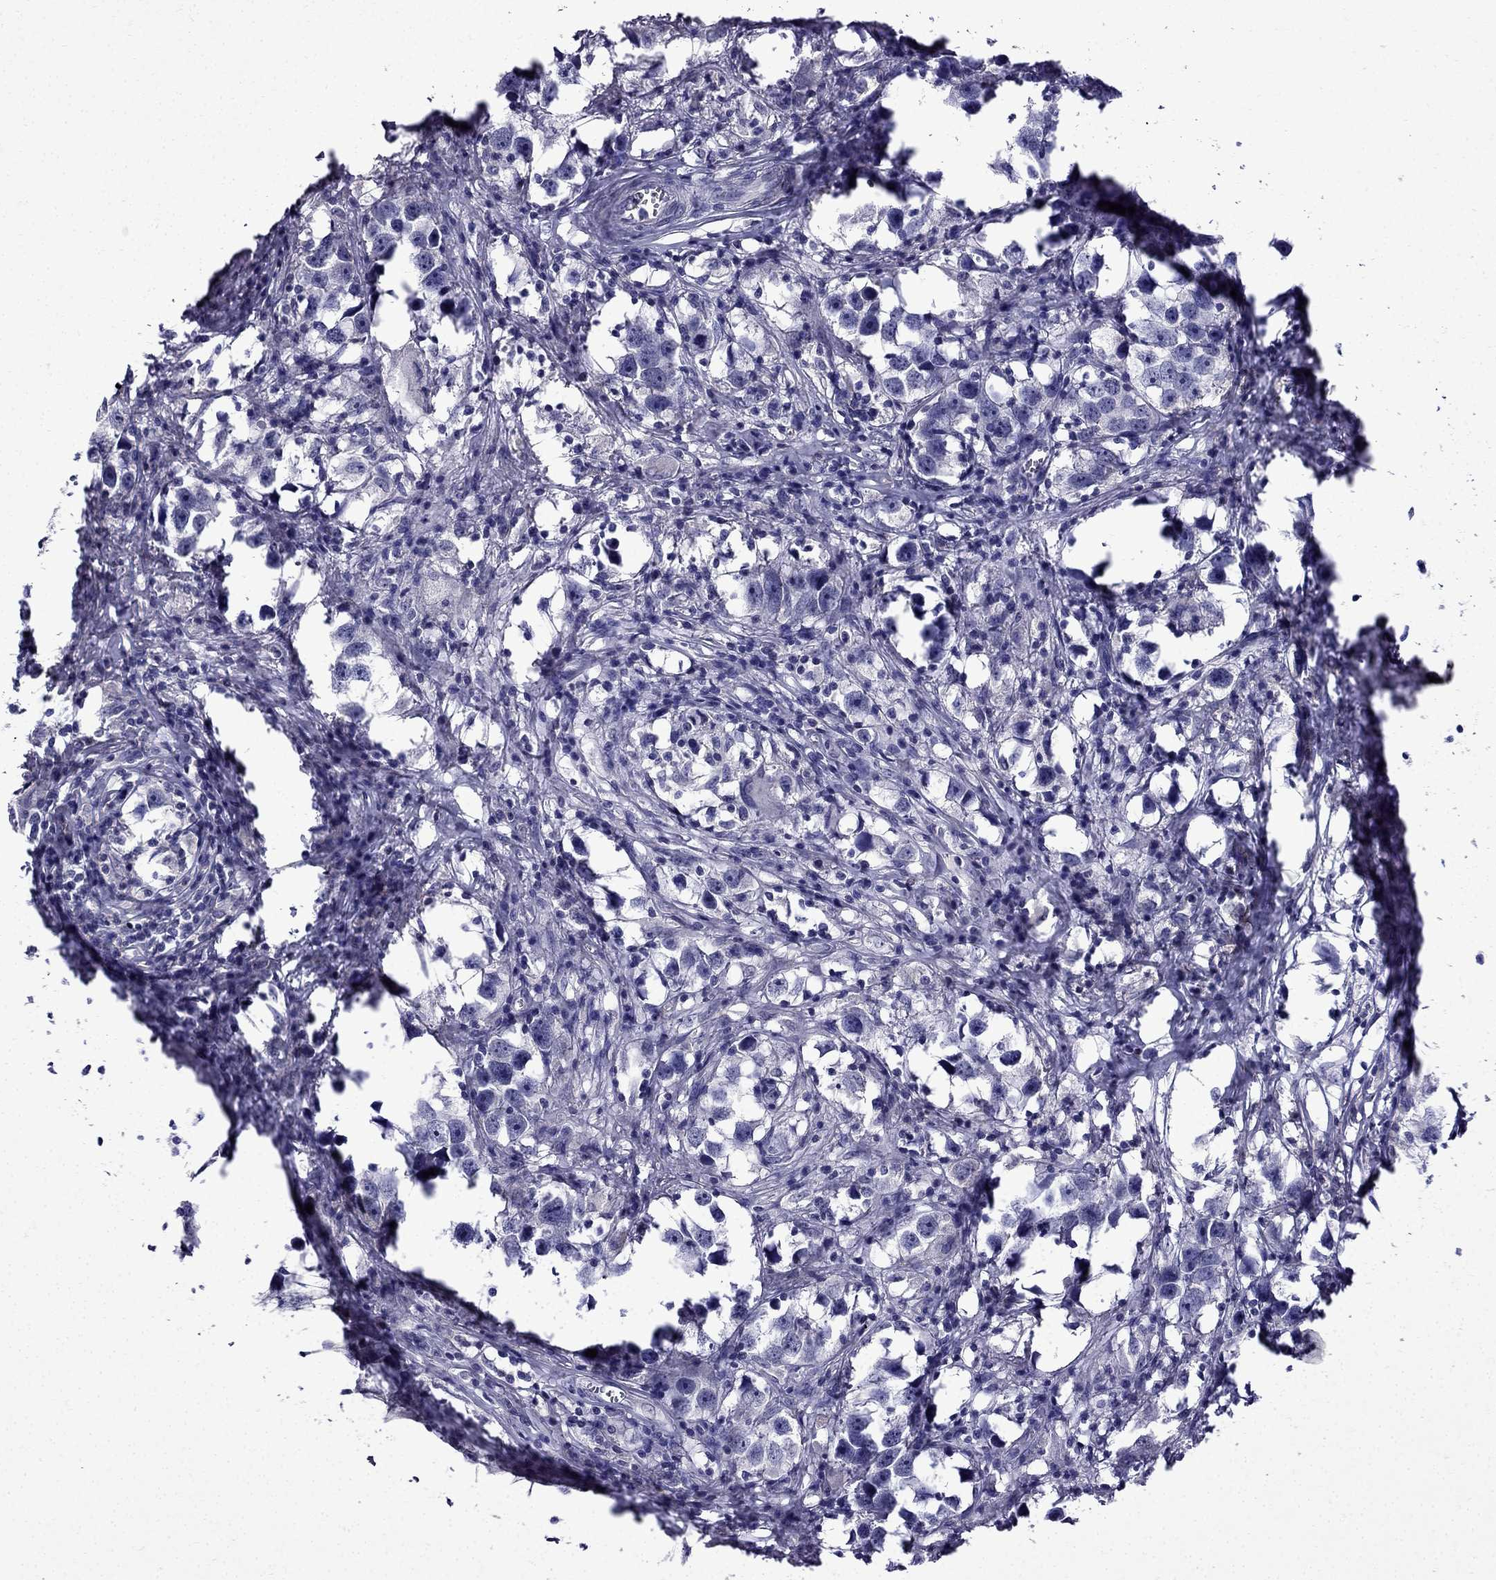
{"staining": {"intensity": "negative", "quantity": "none", "location": "none"}, "tissue": "testis cancer", "cell_type": "Tumor cells", "image_type": "cancer", "snomed": [{"axis": "morphology", "description": "Seminoma, NOS"}, {"axis": "topography", "description": "Testis"}], "caption": "Human testis seminoma stained for a protein using IHC displays no positivity in tumor cells.", "gene": "DNAH17", "patient": {"sex": "male", "age": 49}}